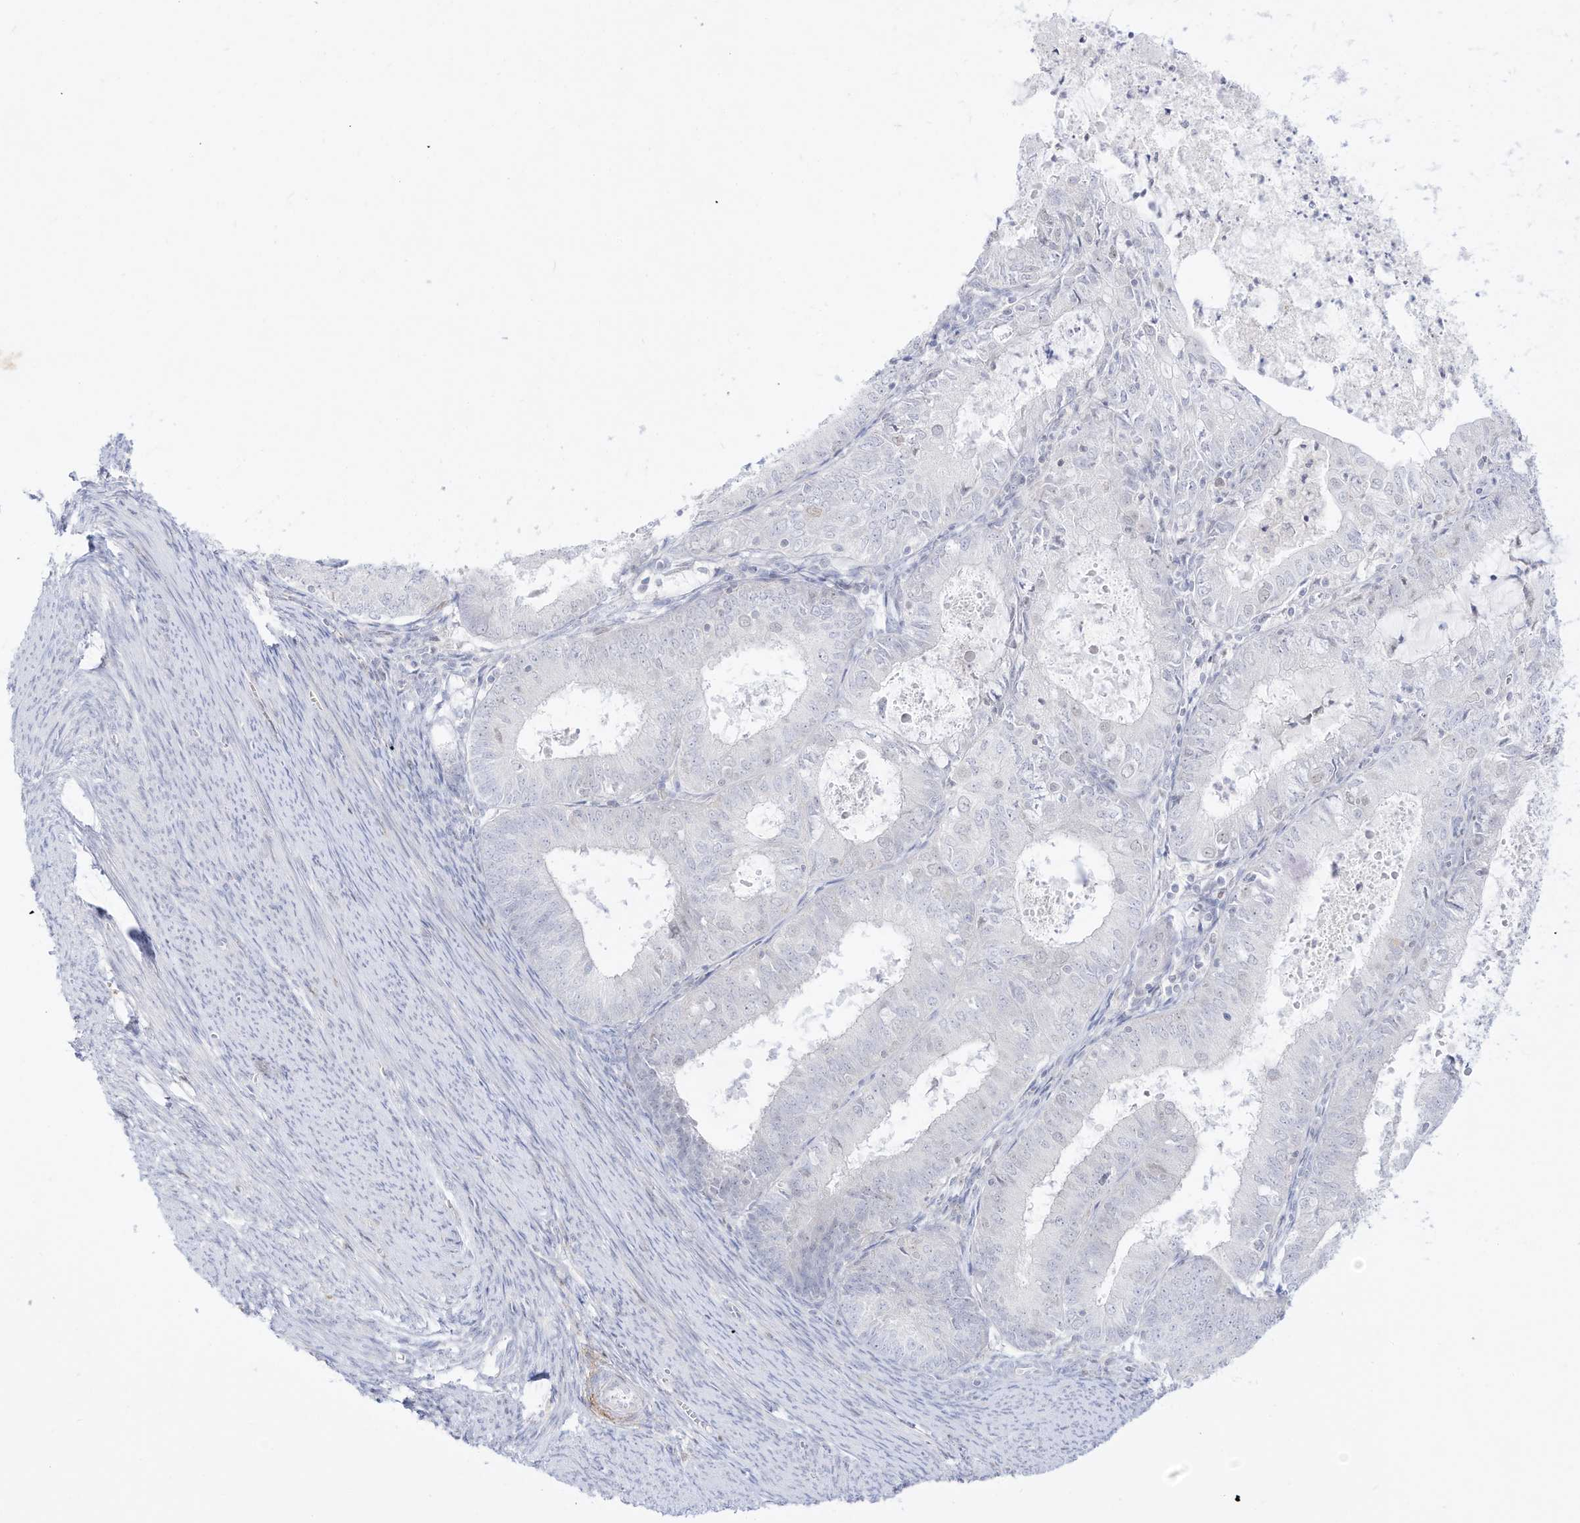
{"staining": {"intensity": "negative", "quantity": "none", "location": "none"}, "tissue": "endometrial cancer", "cell_type": "Tumor cells", "image_type": "cancer", "snomed": [{"axis": "morphology", "description": "Adenocarcinoma, NOS"}, {"axis": "topography", "description": "Endometrium"}], "caption": "Immunohistochemistry (IHC) of endometrial cancer displays no expression in tumor cells.", "gene": "DMKN", "patient": {"sex": "female", "age": 57}}